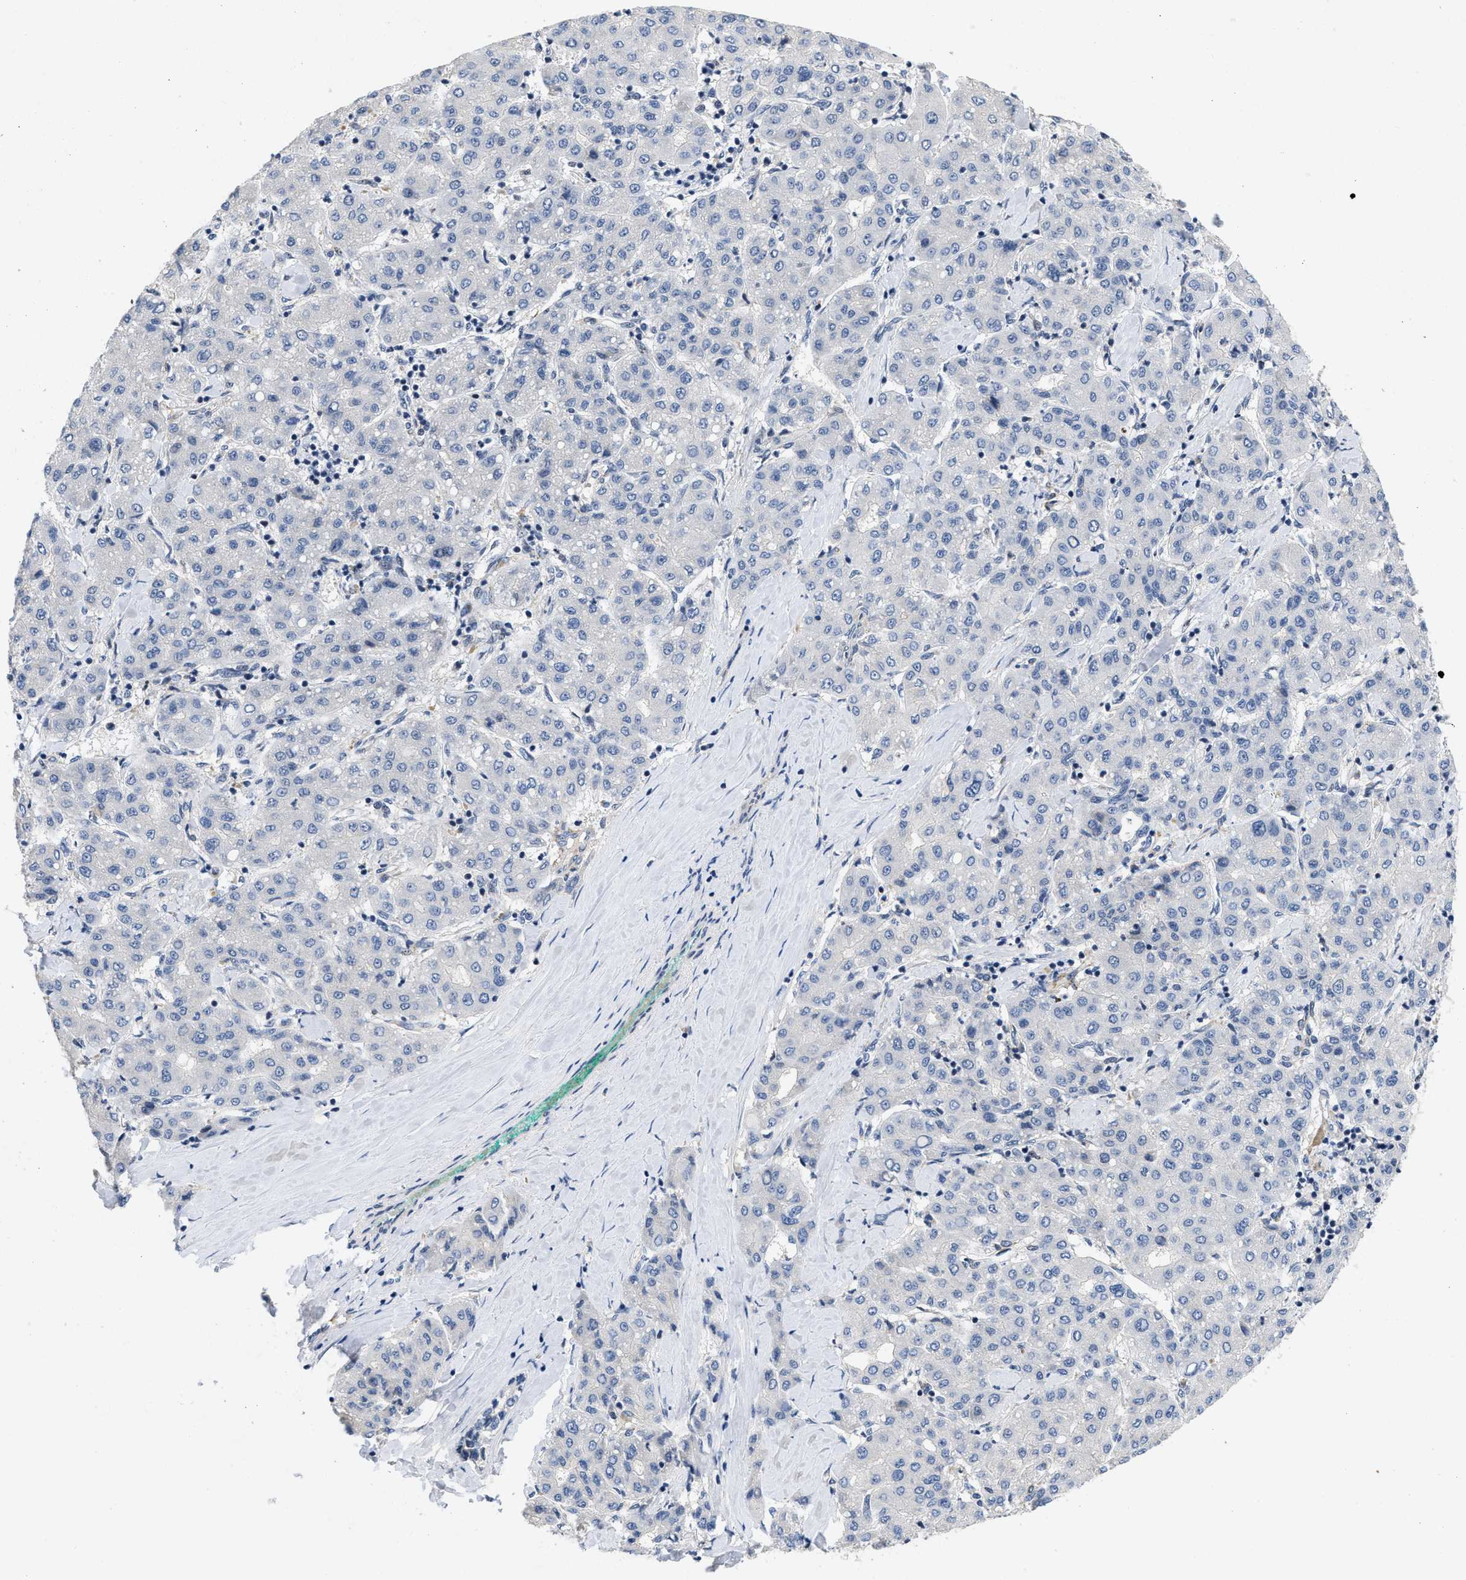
{"staining": {"intensity": "negative", "quantity": "none", "location": "none"}, "tissue": "liver cancer", "cell_type": "Tumor cells", "image_type": "cancer", "snomed": [{"axis": "morphology", "description": "Carcinoma, Hepatocellular, NOS"}, {"axis": "topography", "description": "Liver"}], "caption": "Immunohistochemistry of liver cancer reveals no expression in tumor cells.", "gene": "VIP", "patient": {"sex": "male", "age": 65}}